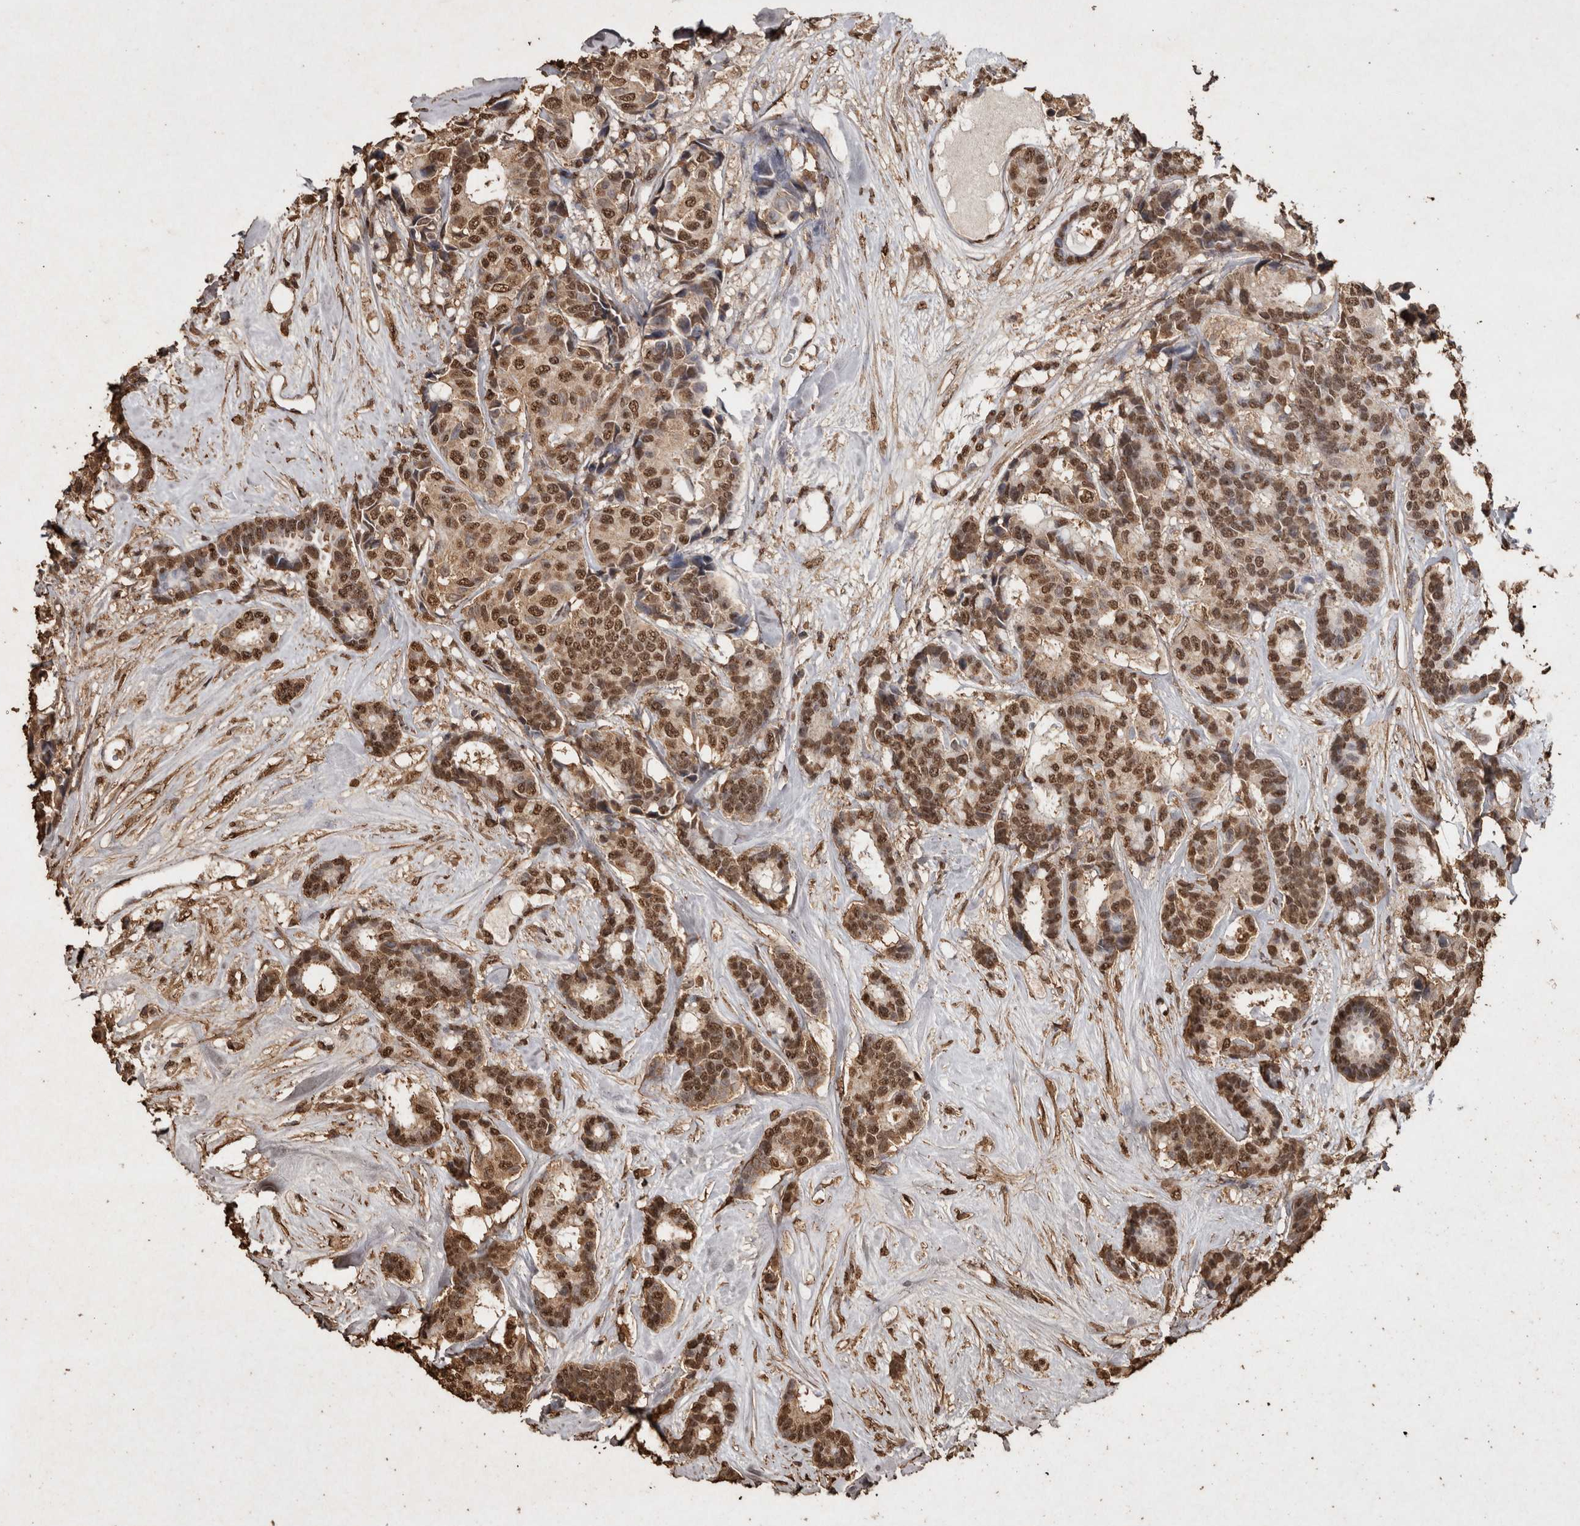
{"staining": {"intensity": "moderate", "quantity": ">75%", "location": "nuclear"}, "tissue": "breast cancer", "cell_type": "Tumor cells", "image_type": "cancer", "snomed": [{"axis": "morphology", "description": "Duct carcinoma"}, {"axis": "topography", "description": "Breast"}], "caption": "Immunohistochemistry (IHC) (DAB (3,3'-diaminobenzidine)) staining of human breast cancer (invasive ductal carcinoma) shows moderate nuclear protein staining in about >75% of tumor cells. The staining was performed using DAB (3,3'-diaminobenzidine) to visualize the protein expression in brown, while the nuclei were stained in blue with hematoxylin (Magnification: 20x).", "gene": "FSTL3", "patient": {"sex": "female", "age": 87}}